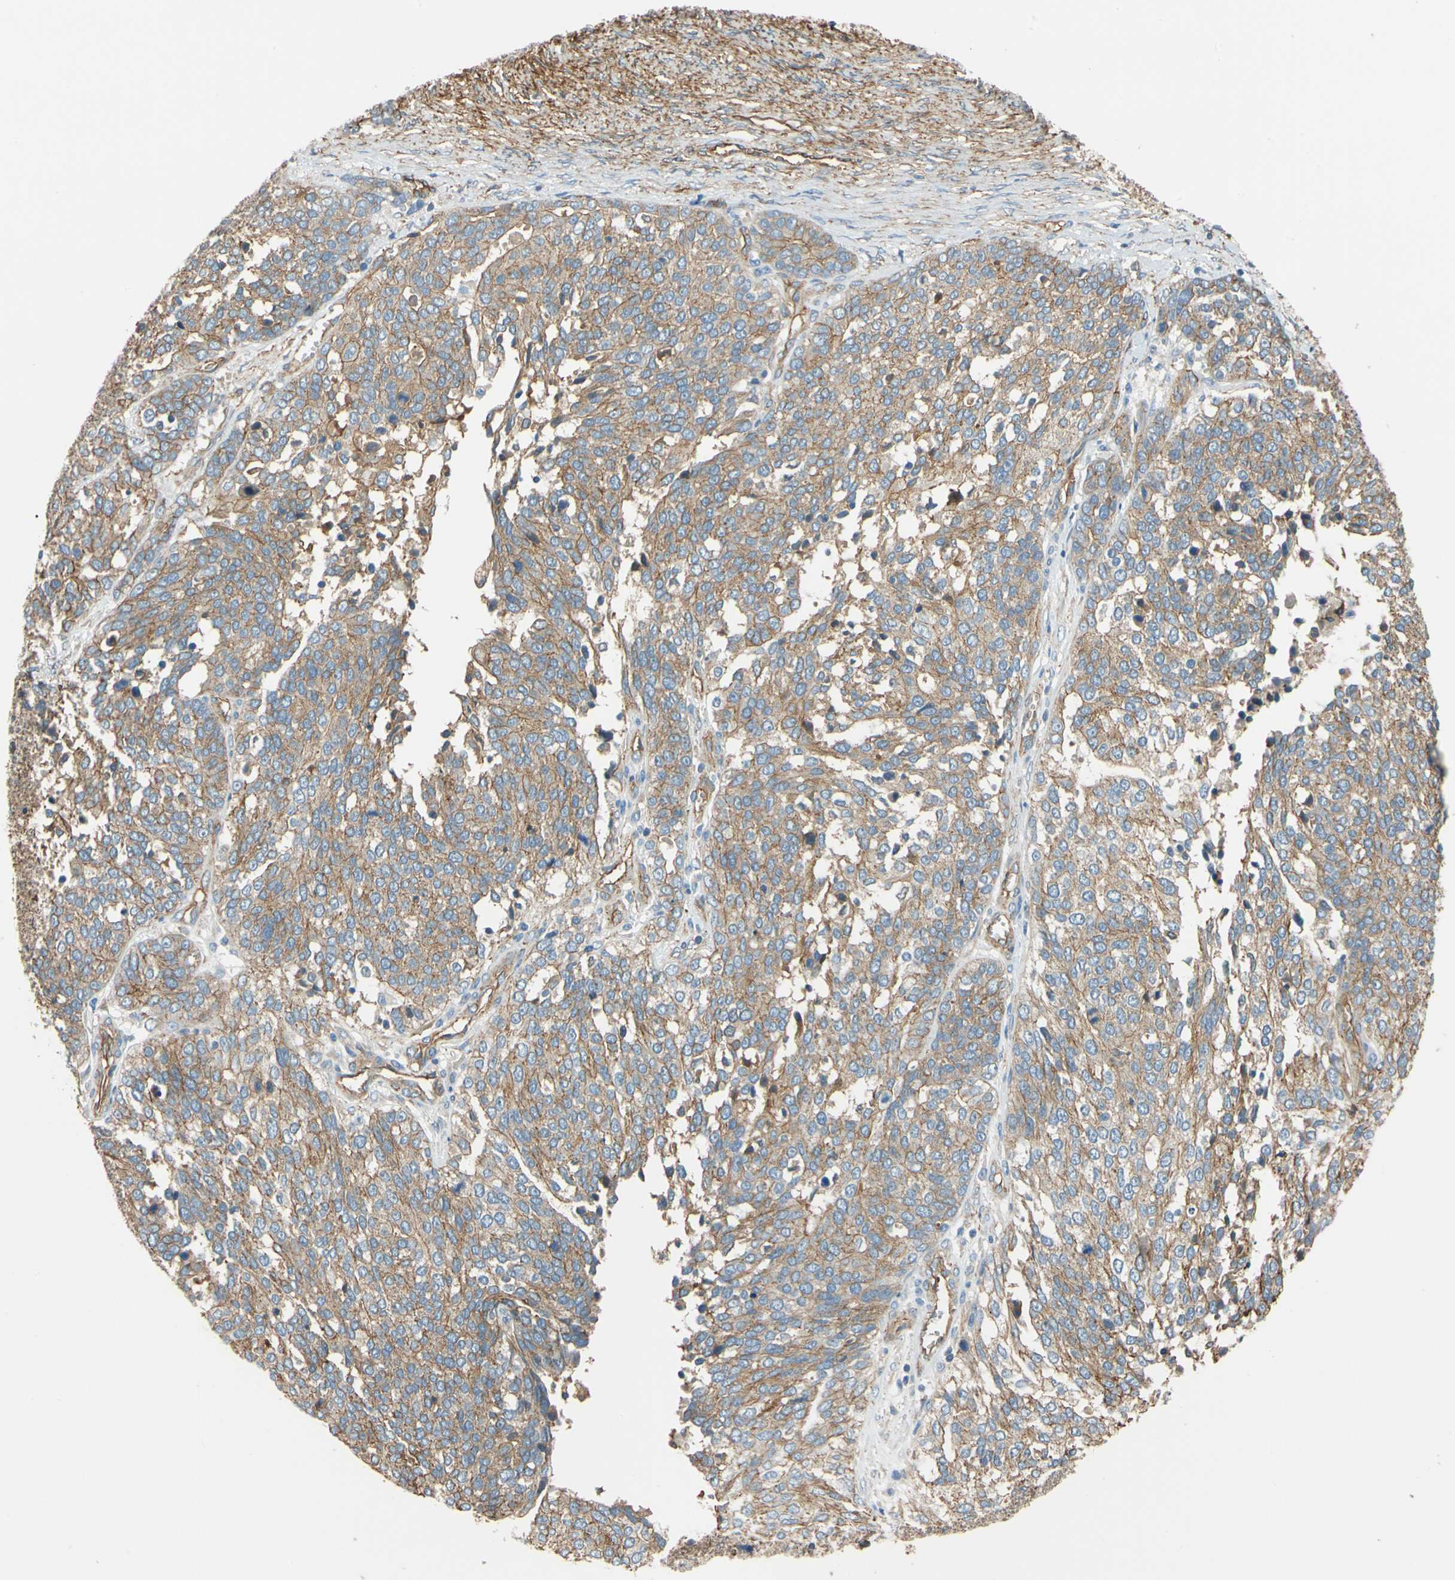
{"staining": {"intensity": "moderate", "quantity": "25%-75%", "location": "cytoplasmic/membranous"}, "tissue": "ovarian cancer", "cell_type": "Tumor cells", "image_type": "cancer", "snomed": [{"axis": "morphology", "description": "Cystadenocarcinoma, serous, NOS"}, {"axis": "topography", "description": "Ovary"}], "caption": "Human serous cystadenocarcinoma (ovarian) stained with a protein marker exhibits moderate staining in tumor cells.", "gene": "SPTAN1", "patient": {"sex": "female", "age": 44}}